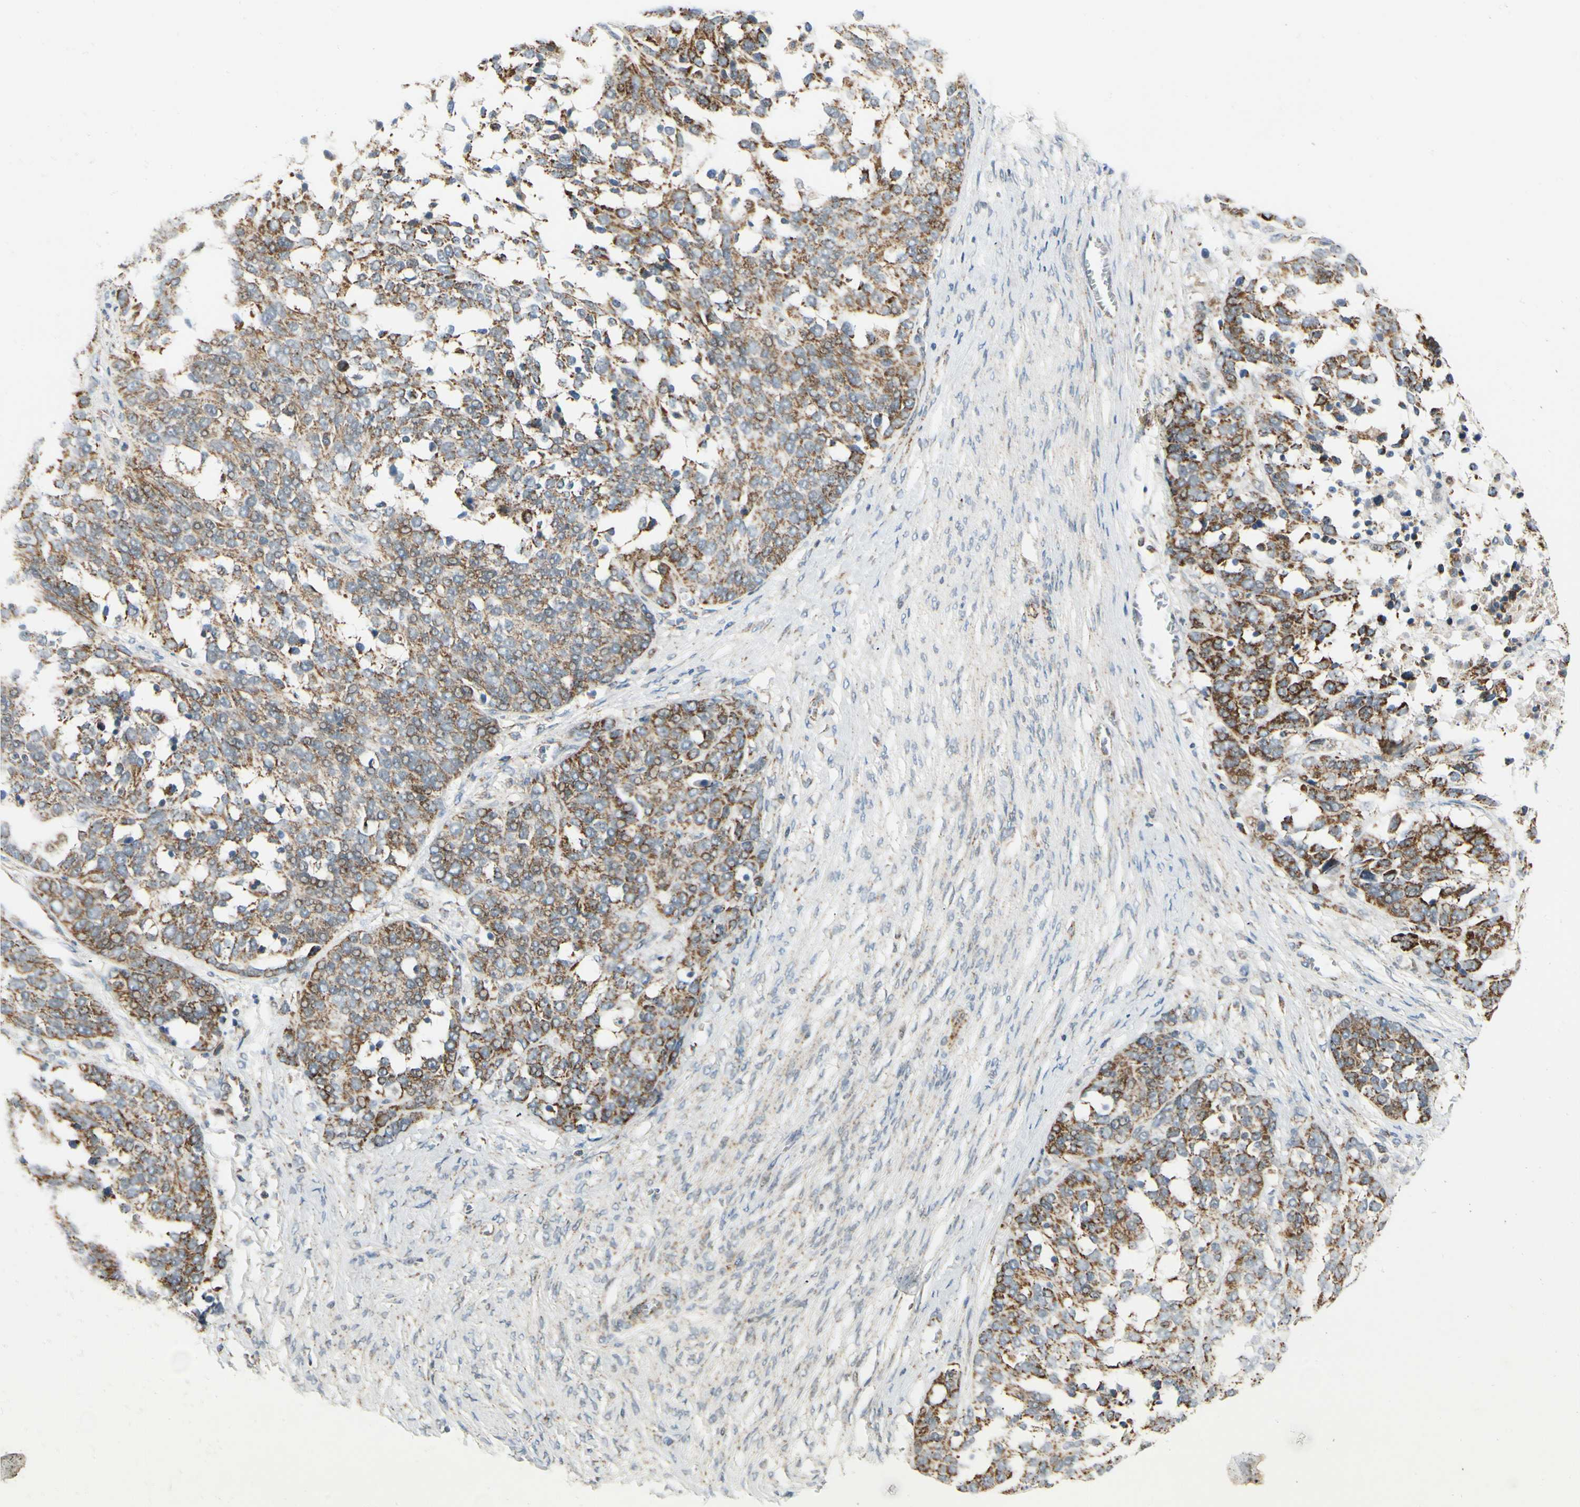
{"staining": {"intensity": "strong", "quantity": ">75%", "location": "cytoplasmic/membranous"}, "tissue": "ovarian cancer", "cell_type": "Tumor cells", "image_type": "cancer", "snomed": [{"axis": "morphology", "description": "Cystadenocarcinoma, serous, NOS"}, {"axis": "topography", "description": "Ovary"}], "caption": "Immunohistochemistry photomicrograph of neoplastic tissue: human ovarian serous cystadenocarcinoma stained using immunohistochemistry shows high levels of strong protein expression localized specifically in the cytoplasmic/membranous of tumor cells, appearing as a cytoplasmic/membranous brown color.", "gene": "ANKS6", "patient": {"sex": "female", "age": 44}}